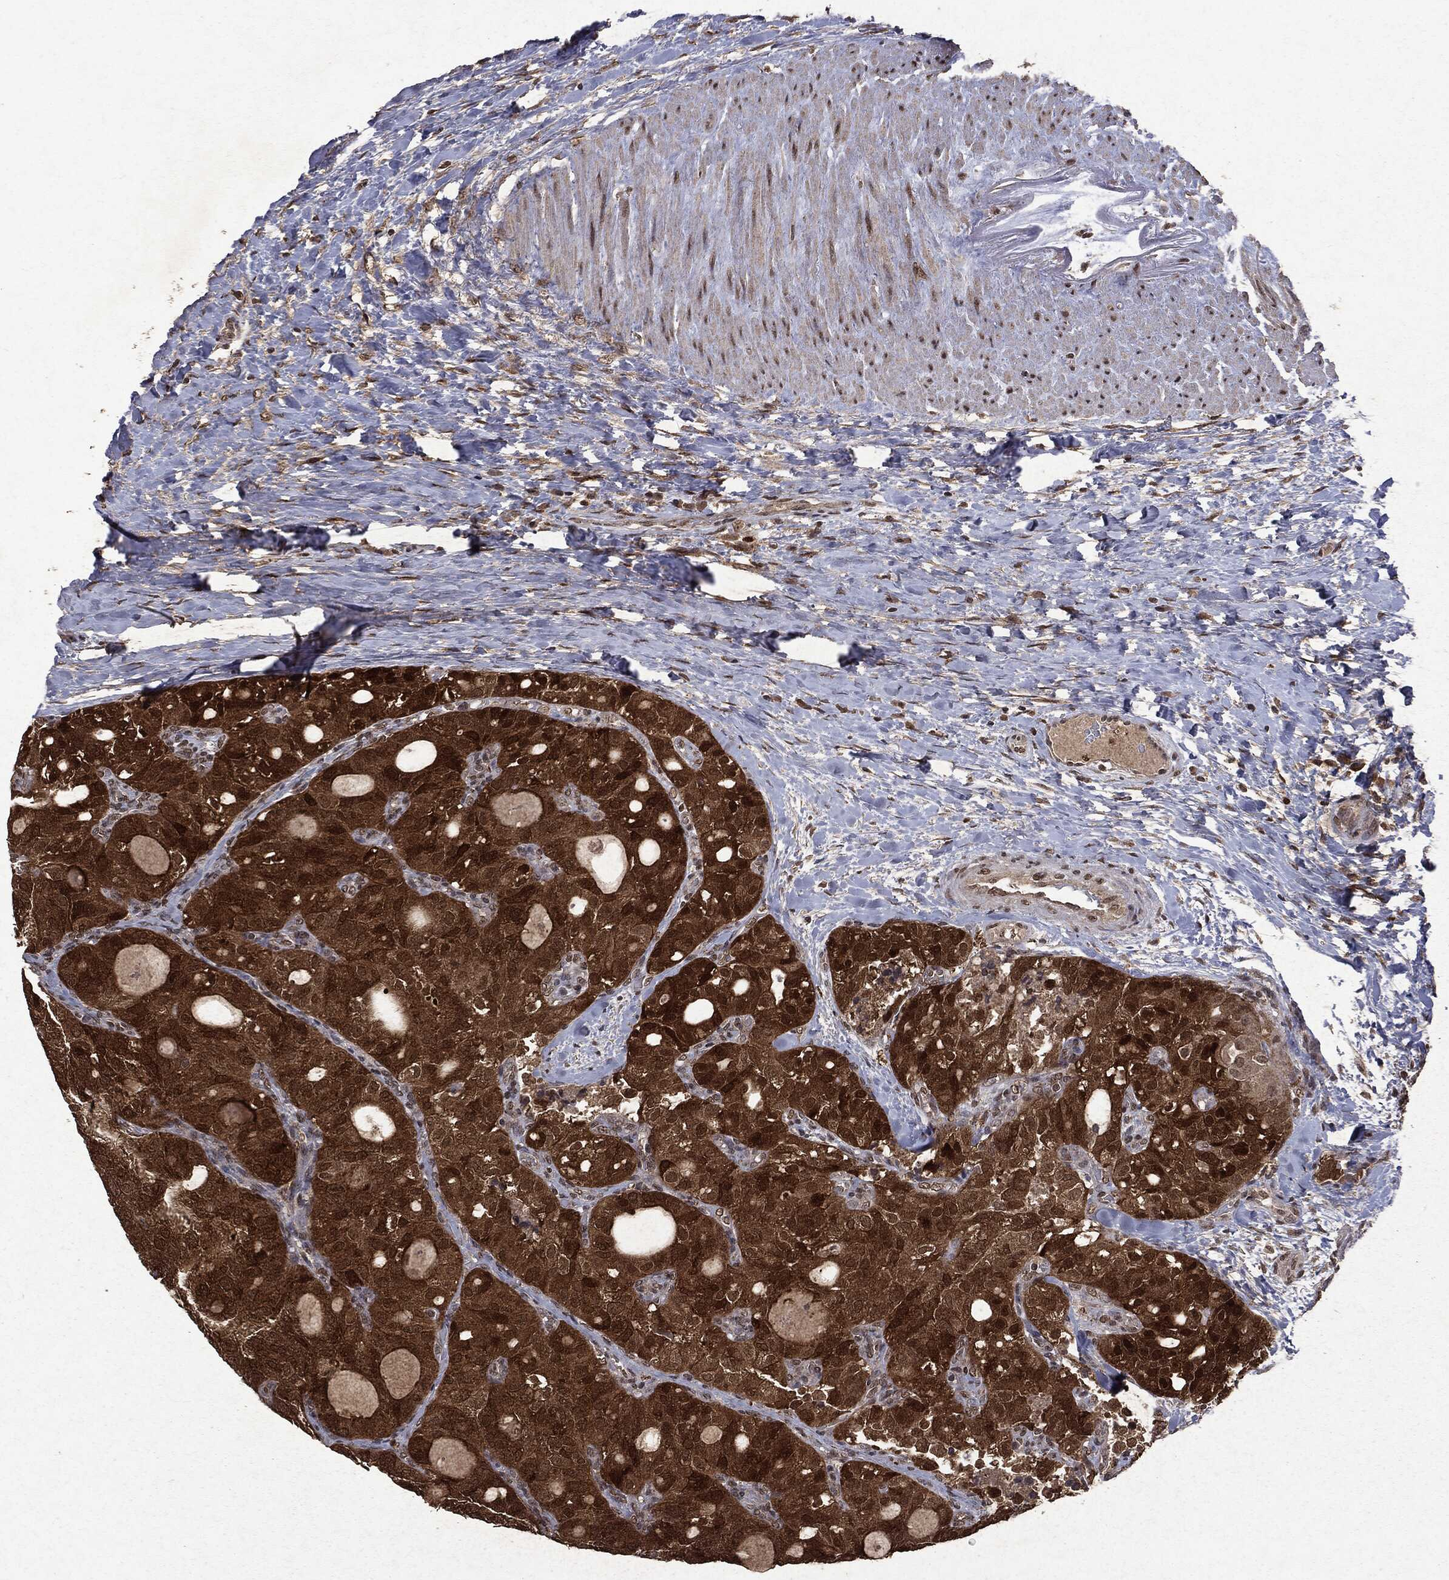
{"staining": {"intensity": "strong", "quantity": ">75%", "location": "cytoplasmic/membranous"}, "tissue": "thyroid cancer", "cell_type": "Tumor cells", "image_type": "cancer", "snomed": [{"axis": "morphology", "description": "Follicular adenoma carcinoma, NOS"}, {"axis": "topography", "description": "Thyroid gland"}], "caption": "Thyroid follicular adenoma carcinoma stained with a brown dye displays strong cytoplasmic/membranous positive positivity in about >75% of tumor cells.", "gene": "PEBP1", "patient": {"sex": "male", "age": 75}}